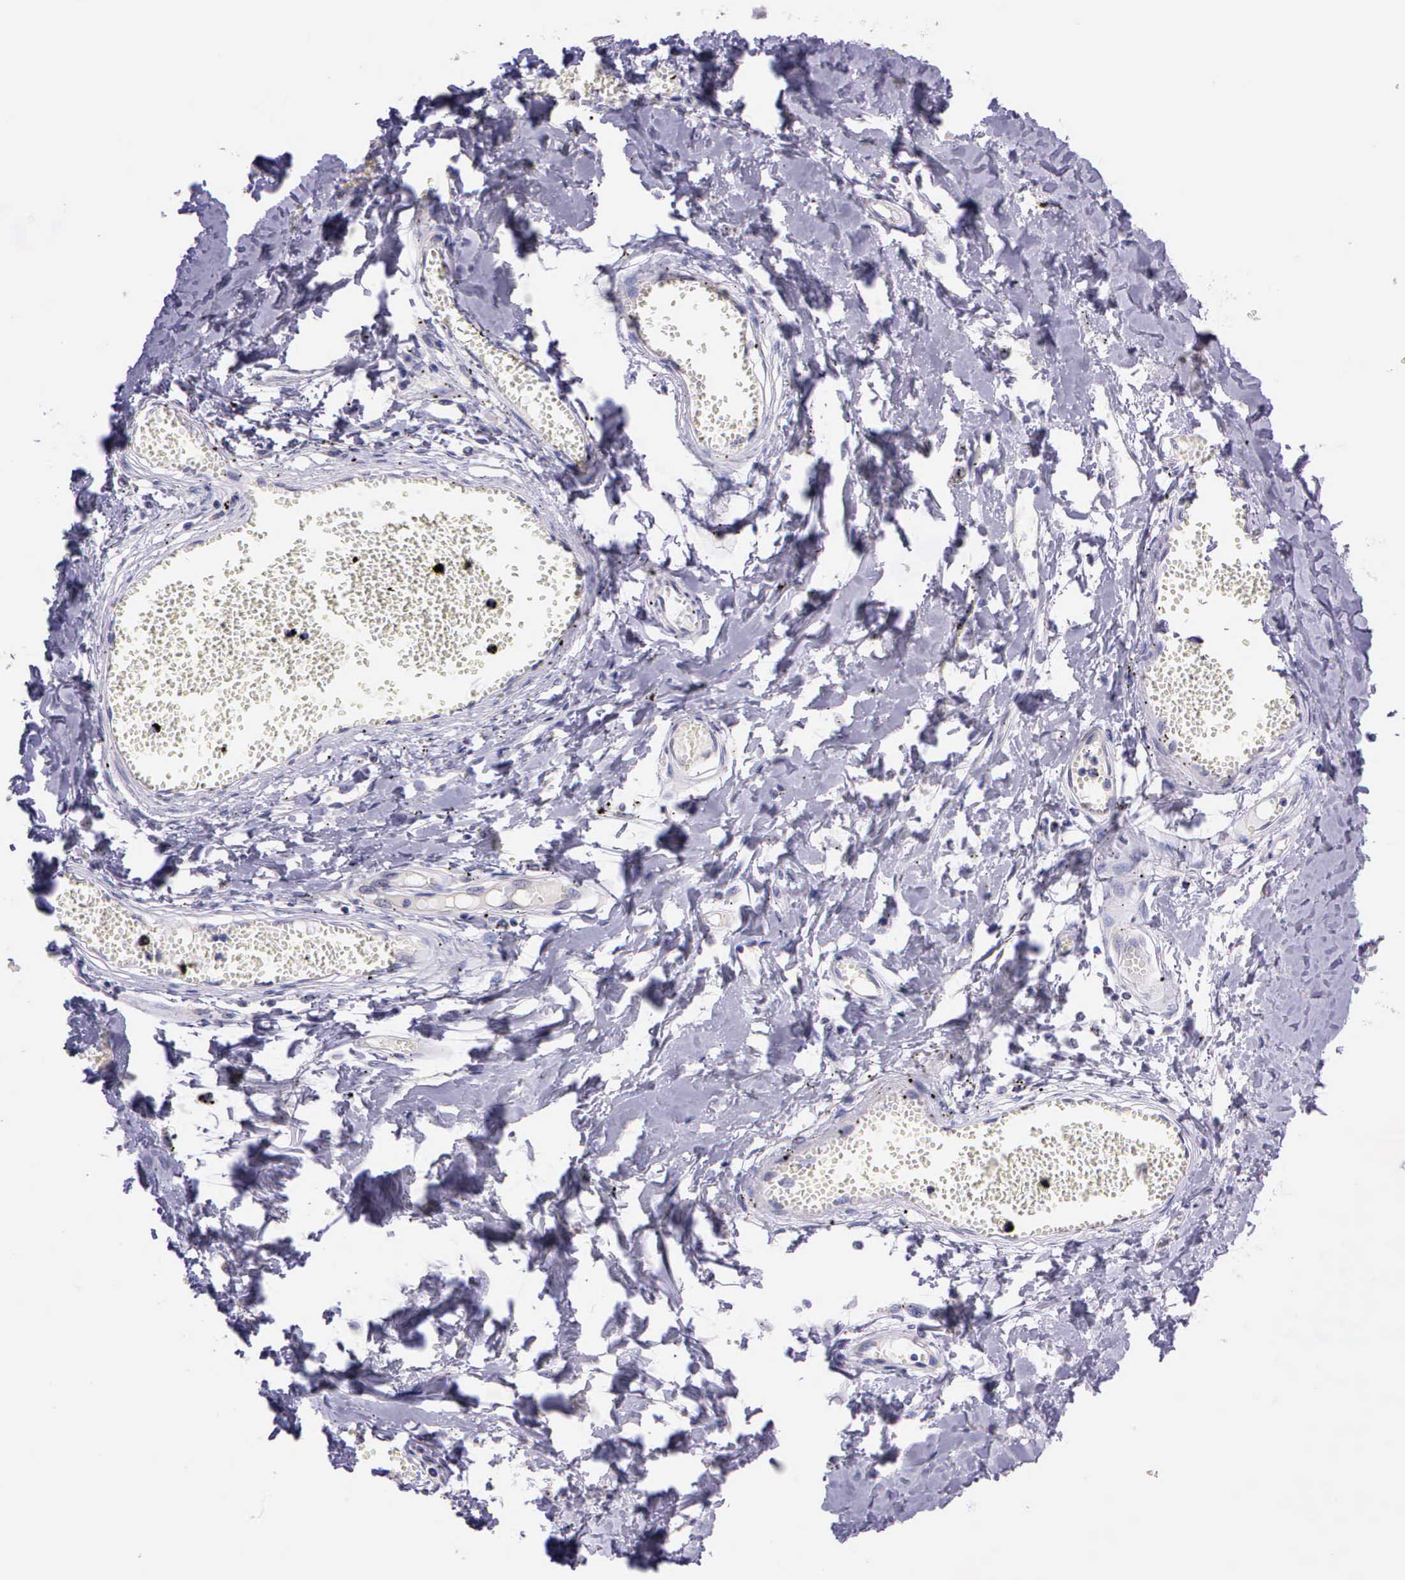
{"staining": {"intensity": "negative", "quantity": "none", "location": "none"}, "tissue": "adipose tissue", "cell_type": "Adipocytes", "image_type": "normal", "snomed": [{"axis": "morphology", "description": "Normal tissue, NOS"}, {"axis": "morphology", "description": "Sarcoma, NOS"}, {"axis": "topography", "description": "Skin"}, {"axis": "topography", "description": "Soft tissue"}], "caption": "Adipose tissue stained for a protein using IHC displays no positivity adipocytes.", "gene": "IGBP1P2", "patient": {"sex": "female", "age": 51}}